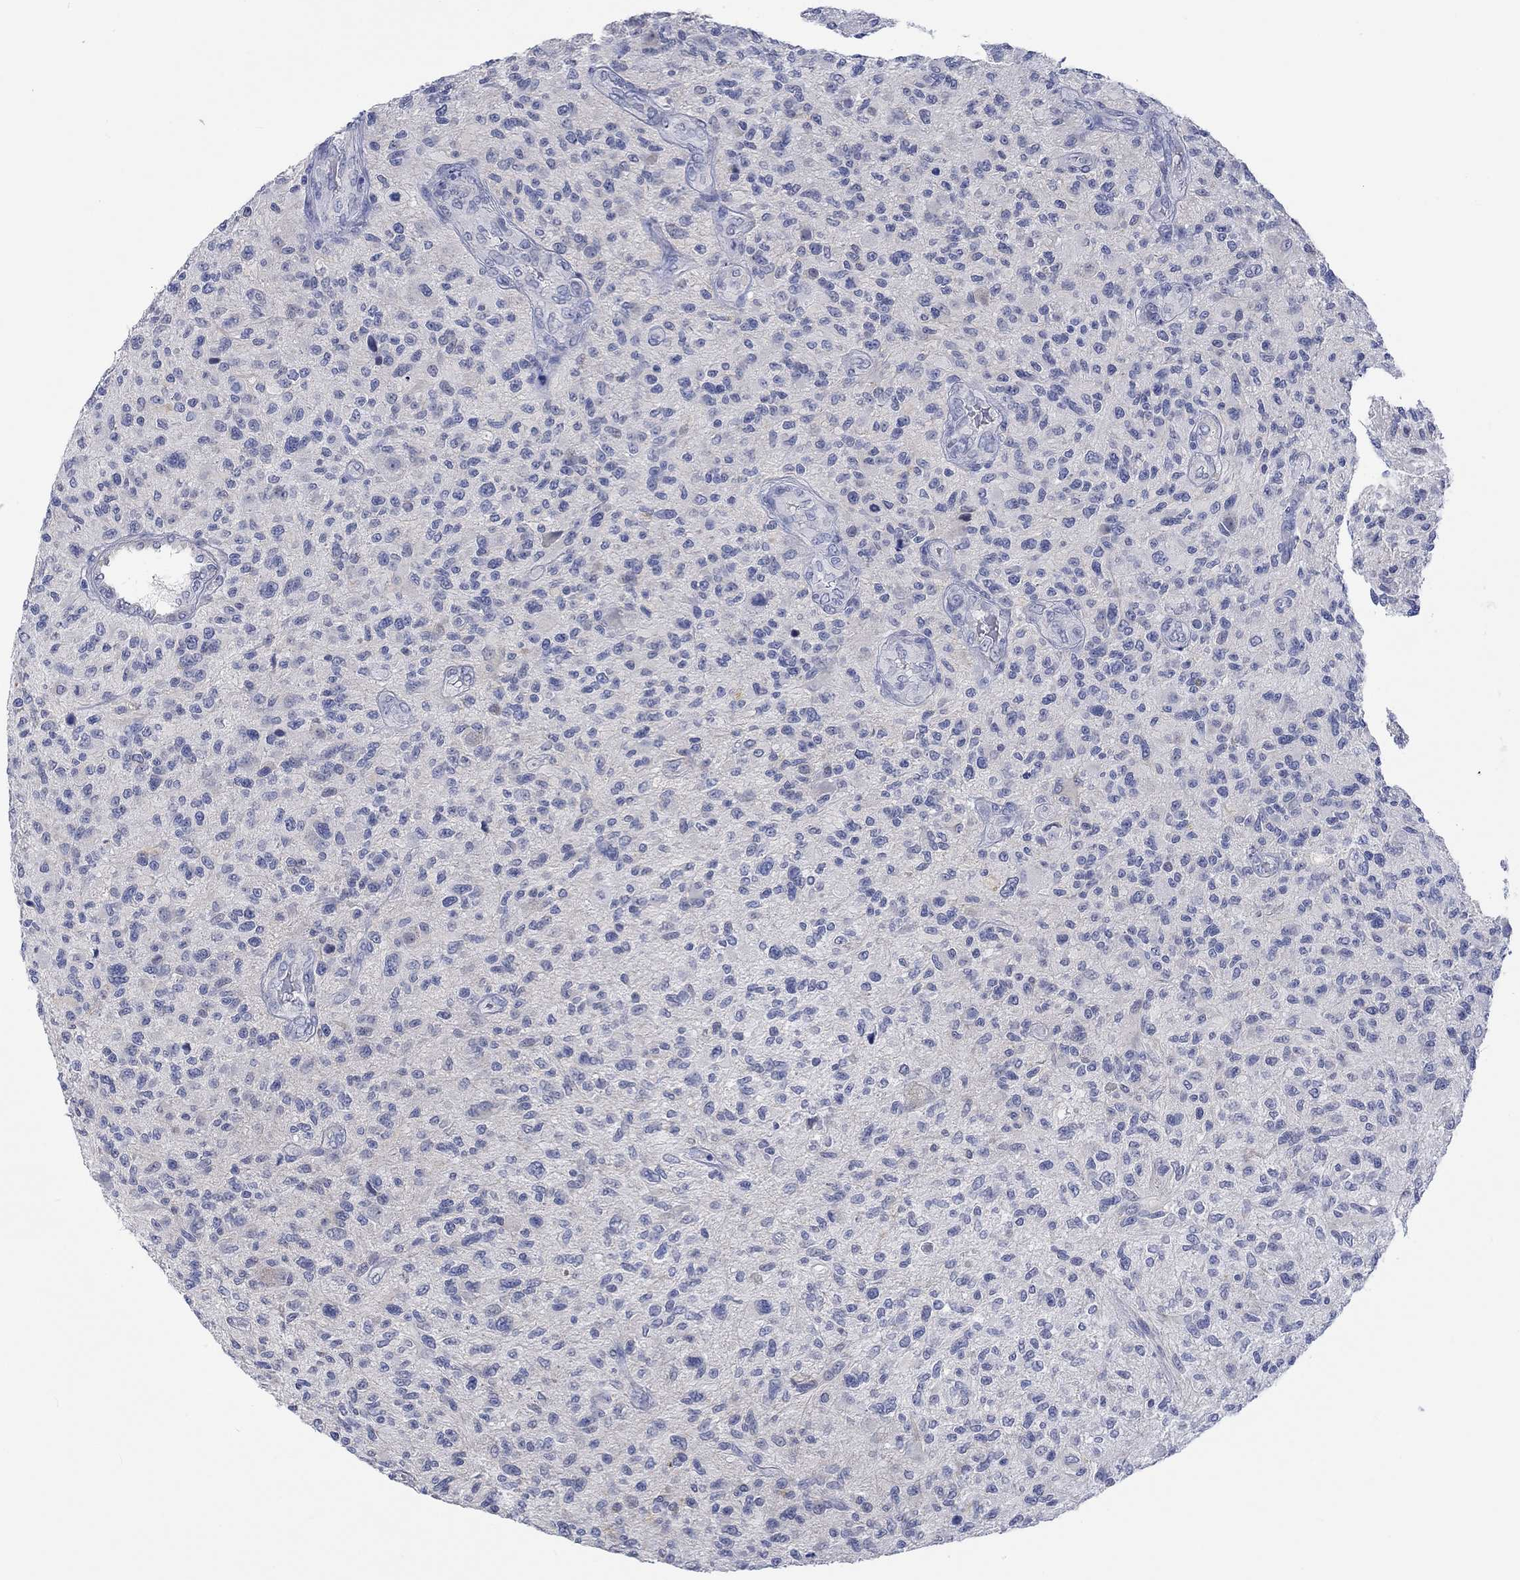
{"staining": {"intensity": "weak", "quantity": "<25%", "location": "cytoplasmic/membranous"}, "tissue": "glioma", "cell_type": "Tumor cells", "image_type": "cancer", "snomed": [{"axis": "morphology", "description": "Glioma, malignant, High grade"}, {"axis": "topography", "description": "Brain"}], "caption": "This histopathology image is of malignant high-grade glioma stained with immunohistochemistry to label a protein in brown with the nuclei are counter-stained blue. There is no staining in tumor cells.", "gene": "DLK1", "patient": {"sex": "male", "age": 47}}